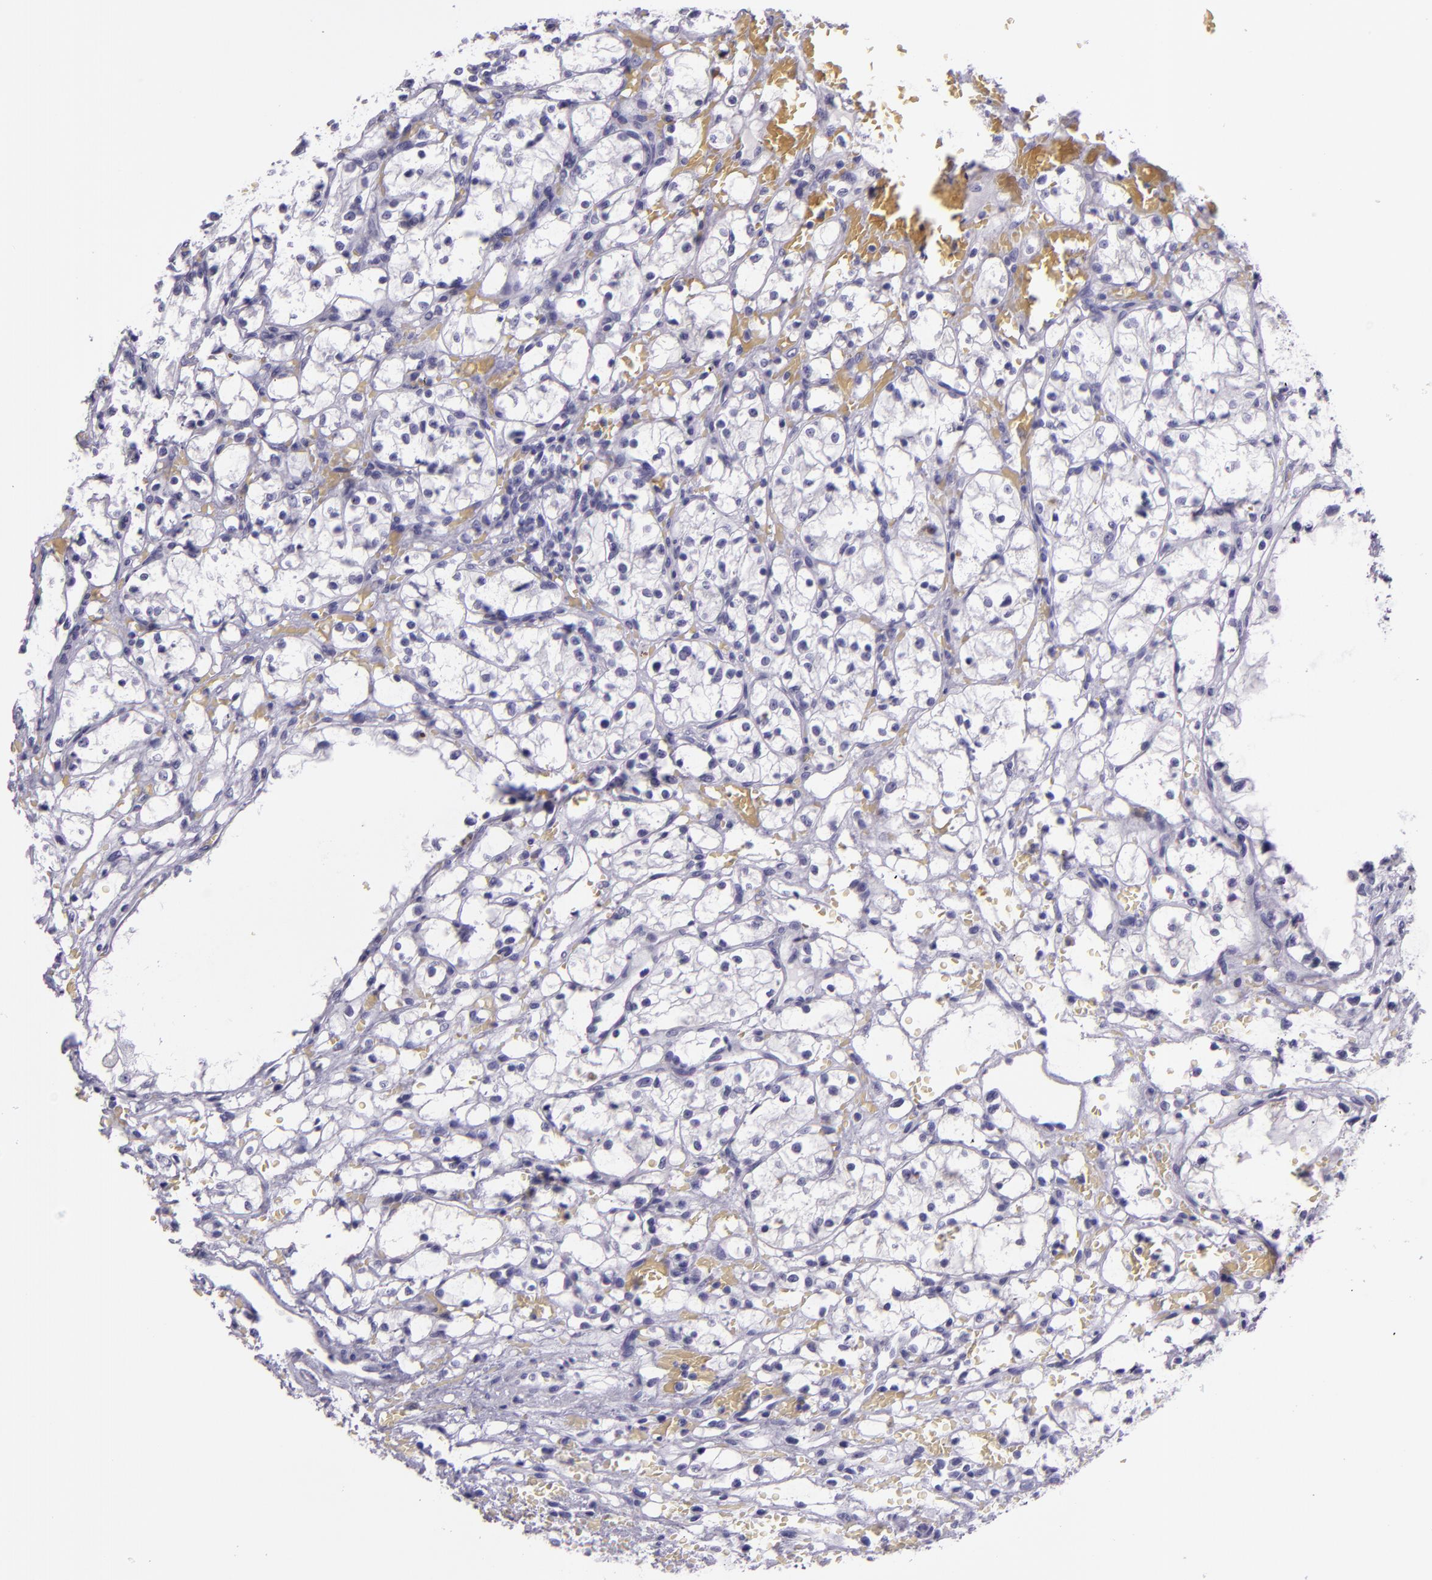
{"staining": {"intensity": "negative", "quantity": "none", "location": "none"}, "tissue": "renal cancer", "cell_type": "Tumor cells", "image_type": "cancer", "snomed": [{"axis": "morphology", "description": "Adenocarcinoma, NOS"}, {"axis": "topography", "description": "Kidney"}], "caption": "IHC of human adenocarcinoma (renal) shows no positivity in tumor cells. Nuclei are stained in blue.", "gene": "CR2", "patient": {"sex": "female", "age": 60}}